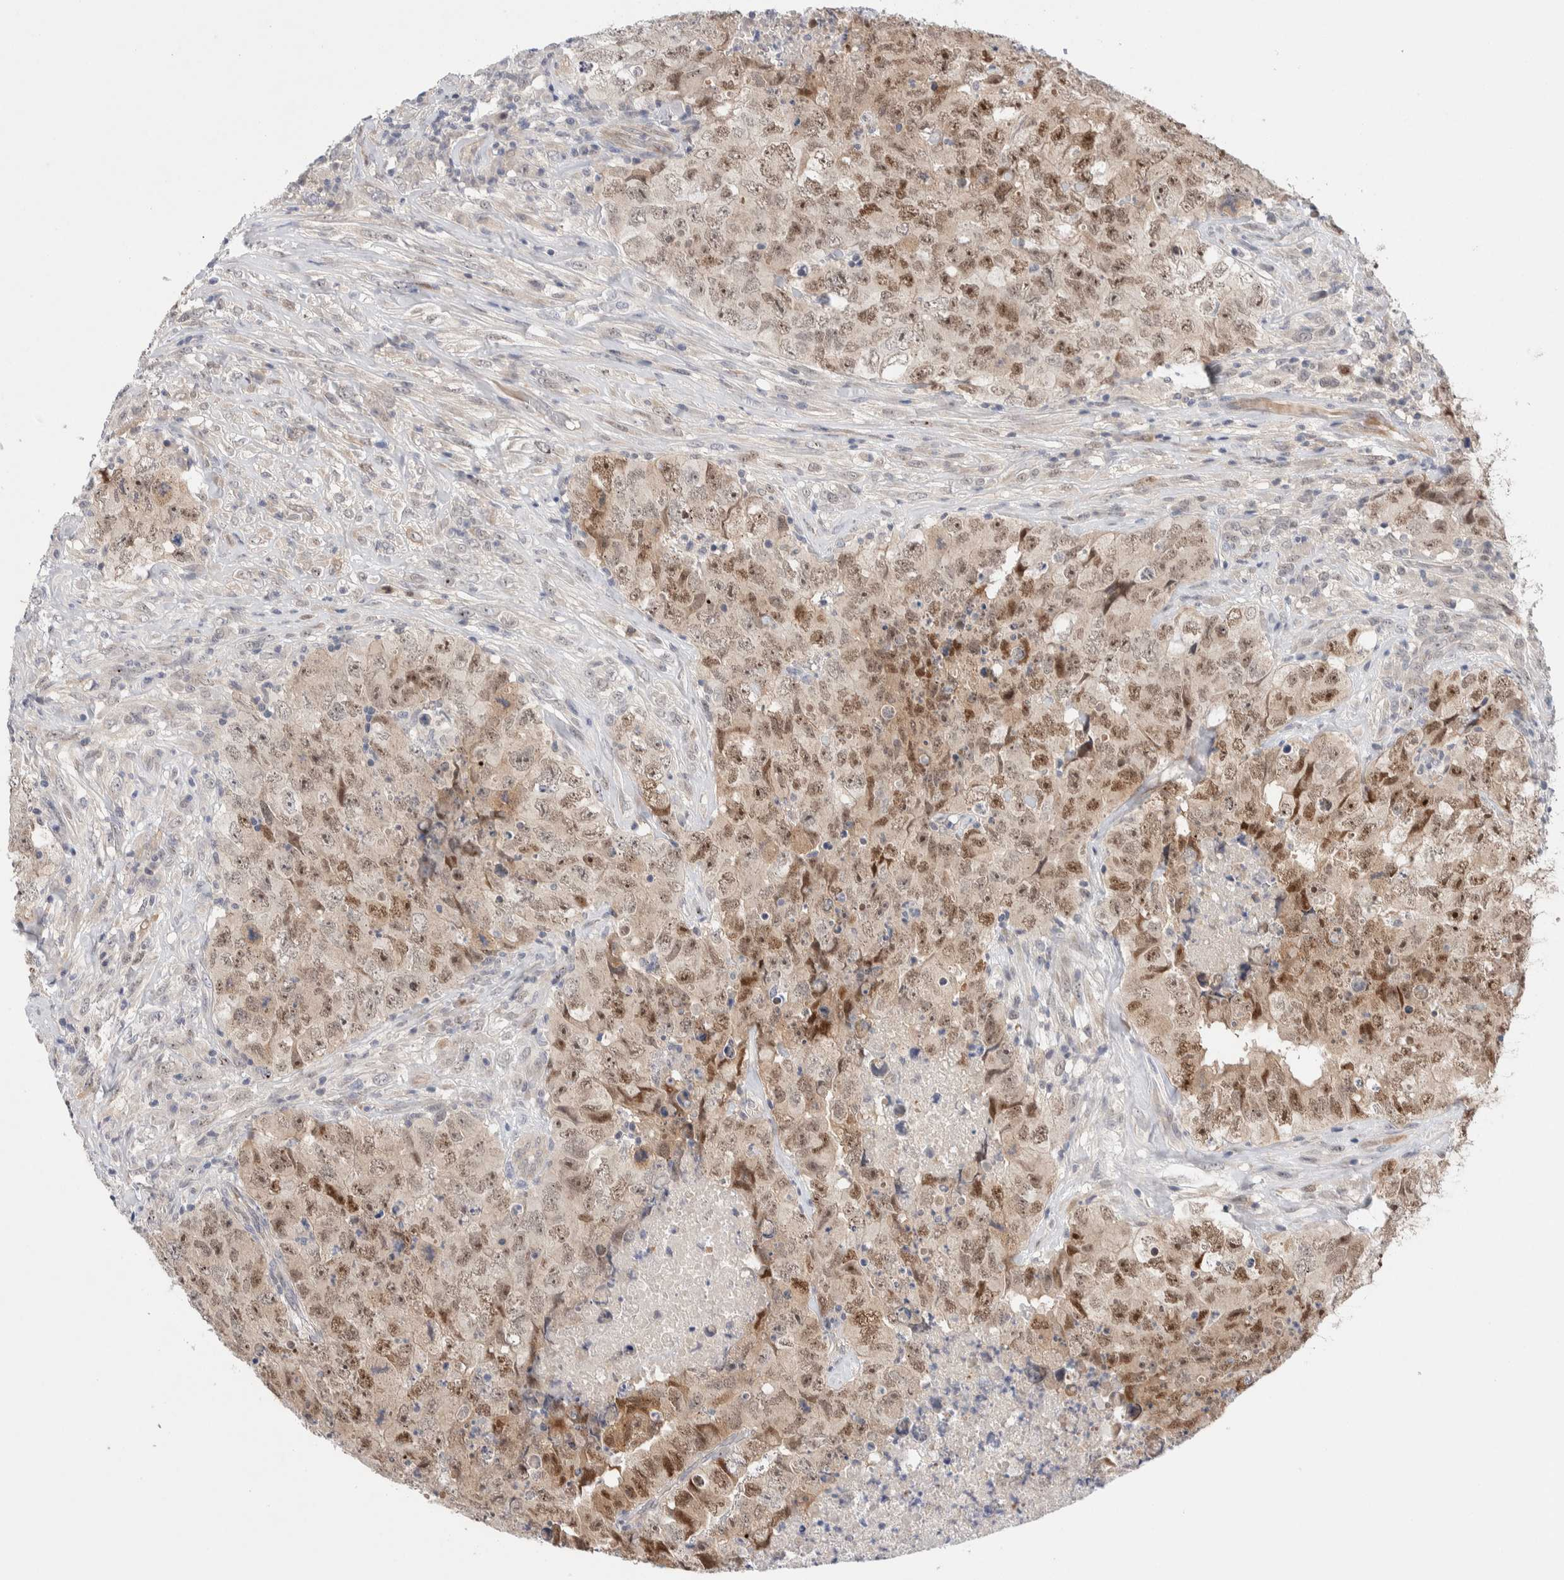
{"staining": {"intensity": "moderate", "quantity": "25%-75%", "location": "cytoplasmic/membranous"}, "tissue": "testis cancer", "cell_type": "Tumor cells", "image_type": "cancer", "snomed": [{"axis": "morphology", "description": "Carcinoma, Embryonal, NOS"}, {"axis": "topography", "description": "Testis"}], "caption": "Immunohistochemistry (IHC) of testis cancer (embryonal carcinoma) reveals medium levels of moderate cytoplasmic/membranous staining in approximately 25%-75% of tumor cells.", "gene": "DNAJB6", "patient": {"sex": "male", "age": 32}}